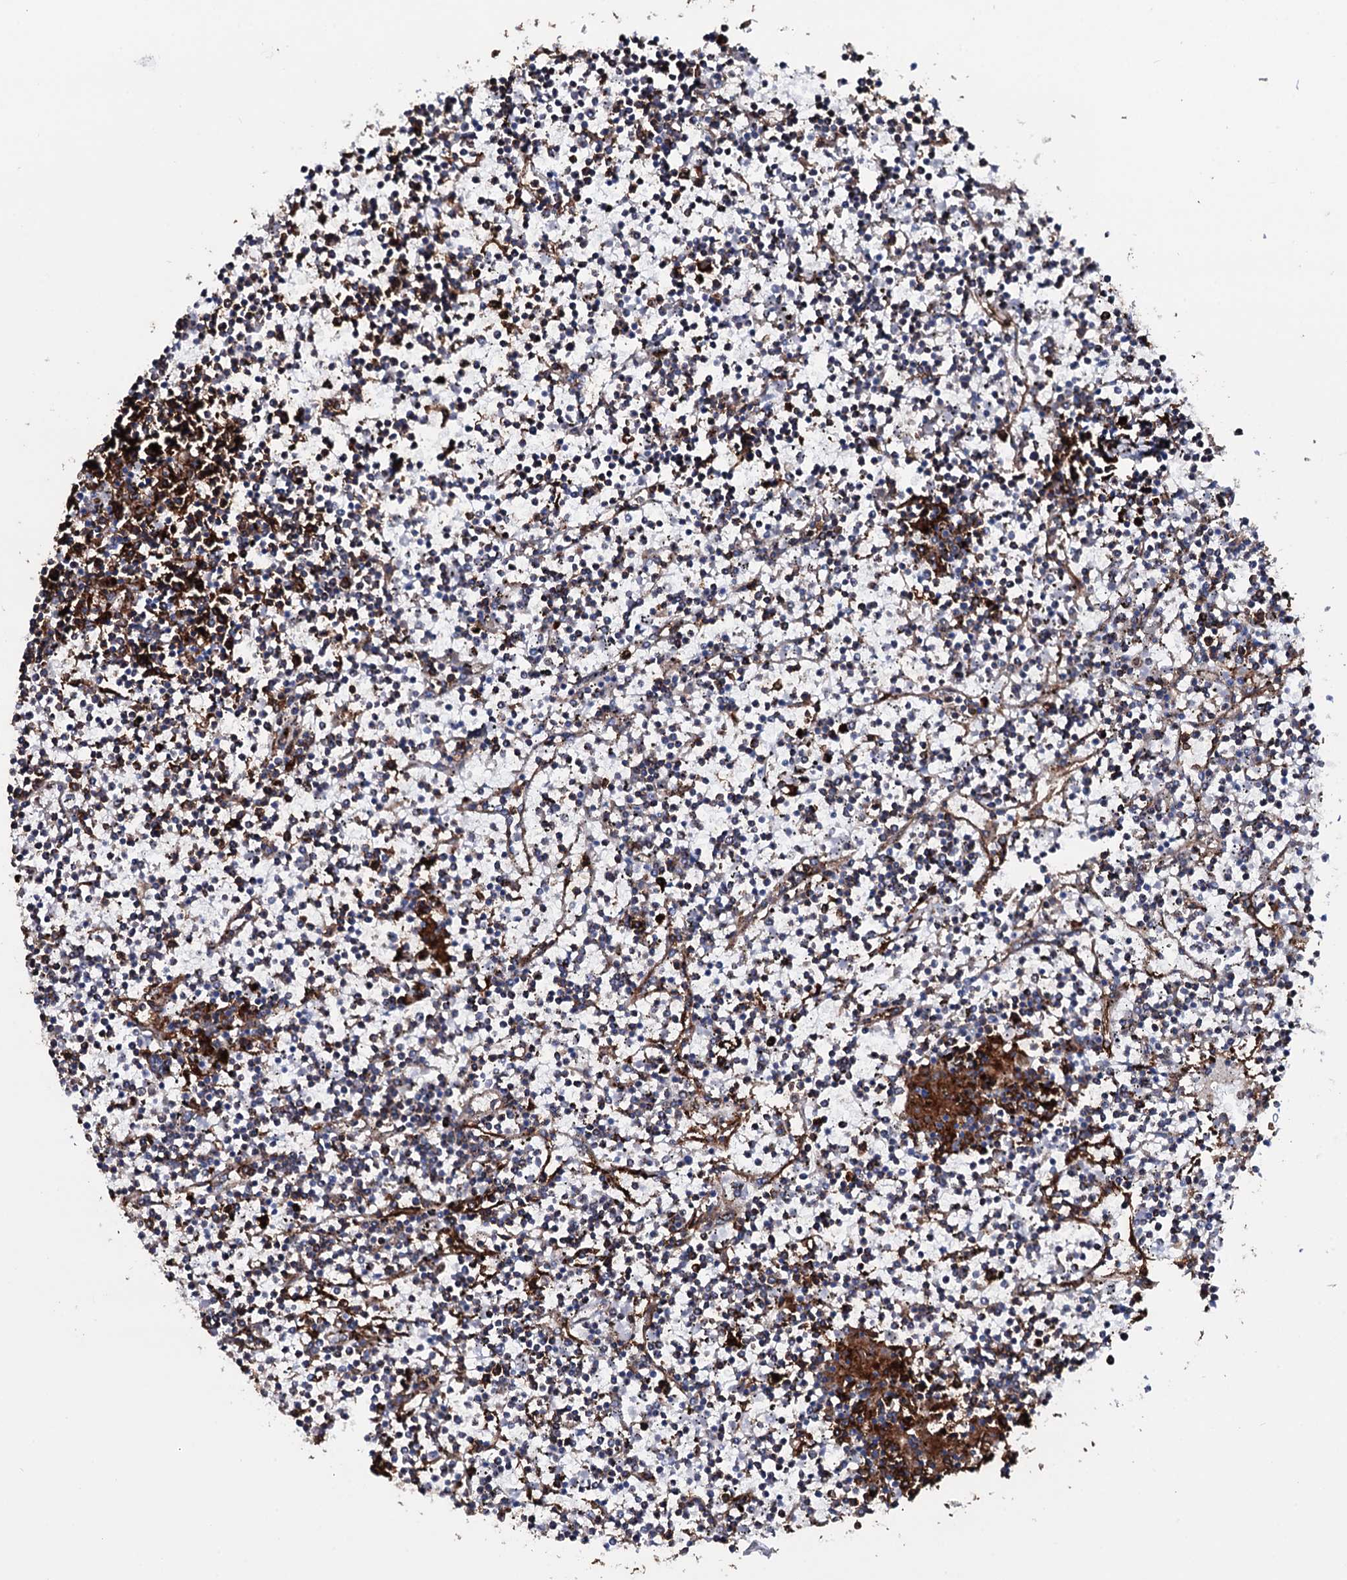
{"staining": {"intensity": "negative", "quantity": "none", "location": "none"}, "tissue": "lymphoma", "cell_type": "Tumor cells", "image_type": "cancer", "snomed": [{"axis": "morphology", "description": "Malignant lymphoma, non-Hodgkin's type, Low grade"}, {"axis": "topography", "description": "Spleen"}], "caption": "Tumor cells are negative for brown protein staining in lymphoma.", "gene": "OSBPL2", "patient": {"sex": "female", "age": 19}}